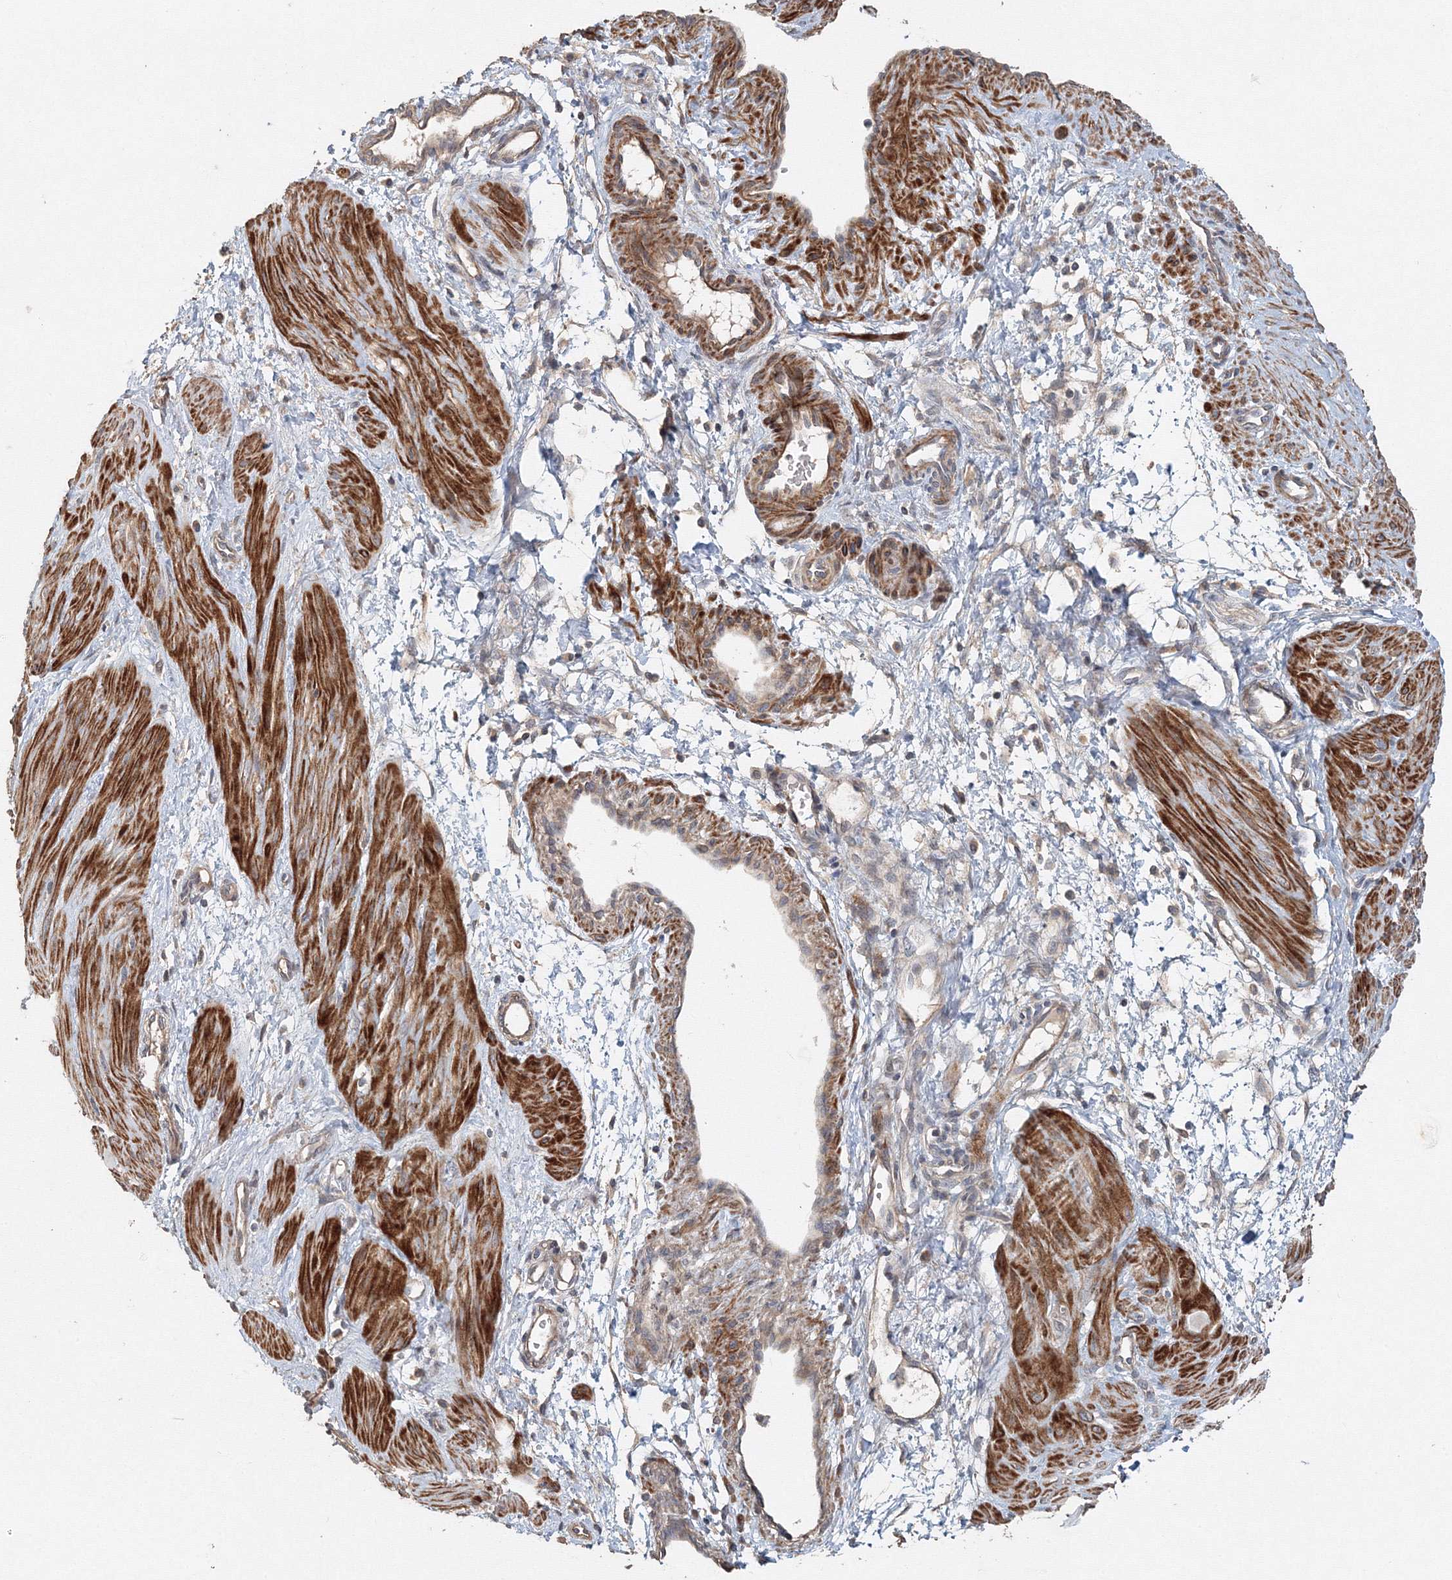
{"staining": {"intensity": "strong", "quantity": ">75%", "location": "cytoplasmic/membranous"}, "tissue": "smooth muscle", "cell_type": "Smooth muscle cells", "image_type": "normal", "snomed": [{"axis": "morphology", "description": "Normal tissue, NOS"}, {"axis": "topography", "description": "Endometrium"}], "caption": "Immunohistochemistry (IHC) (DAB) staining of normal human smooth muscle demonstrates strong cytoplasmic/membranous protein staining in approximately >75% of smooth muscle cells. (DAB = brown stain, brightfield microscopy at high magnification).", "gene": "NALF2", "patient": {"sex": "female", "age": 33}}